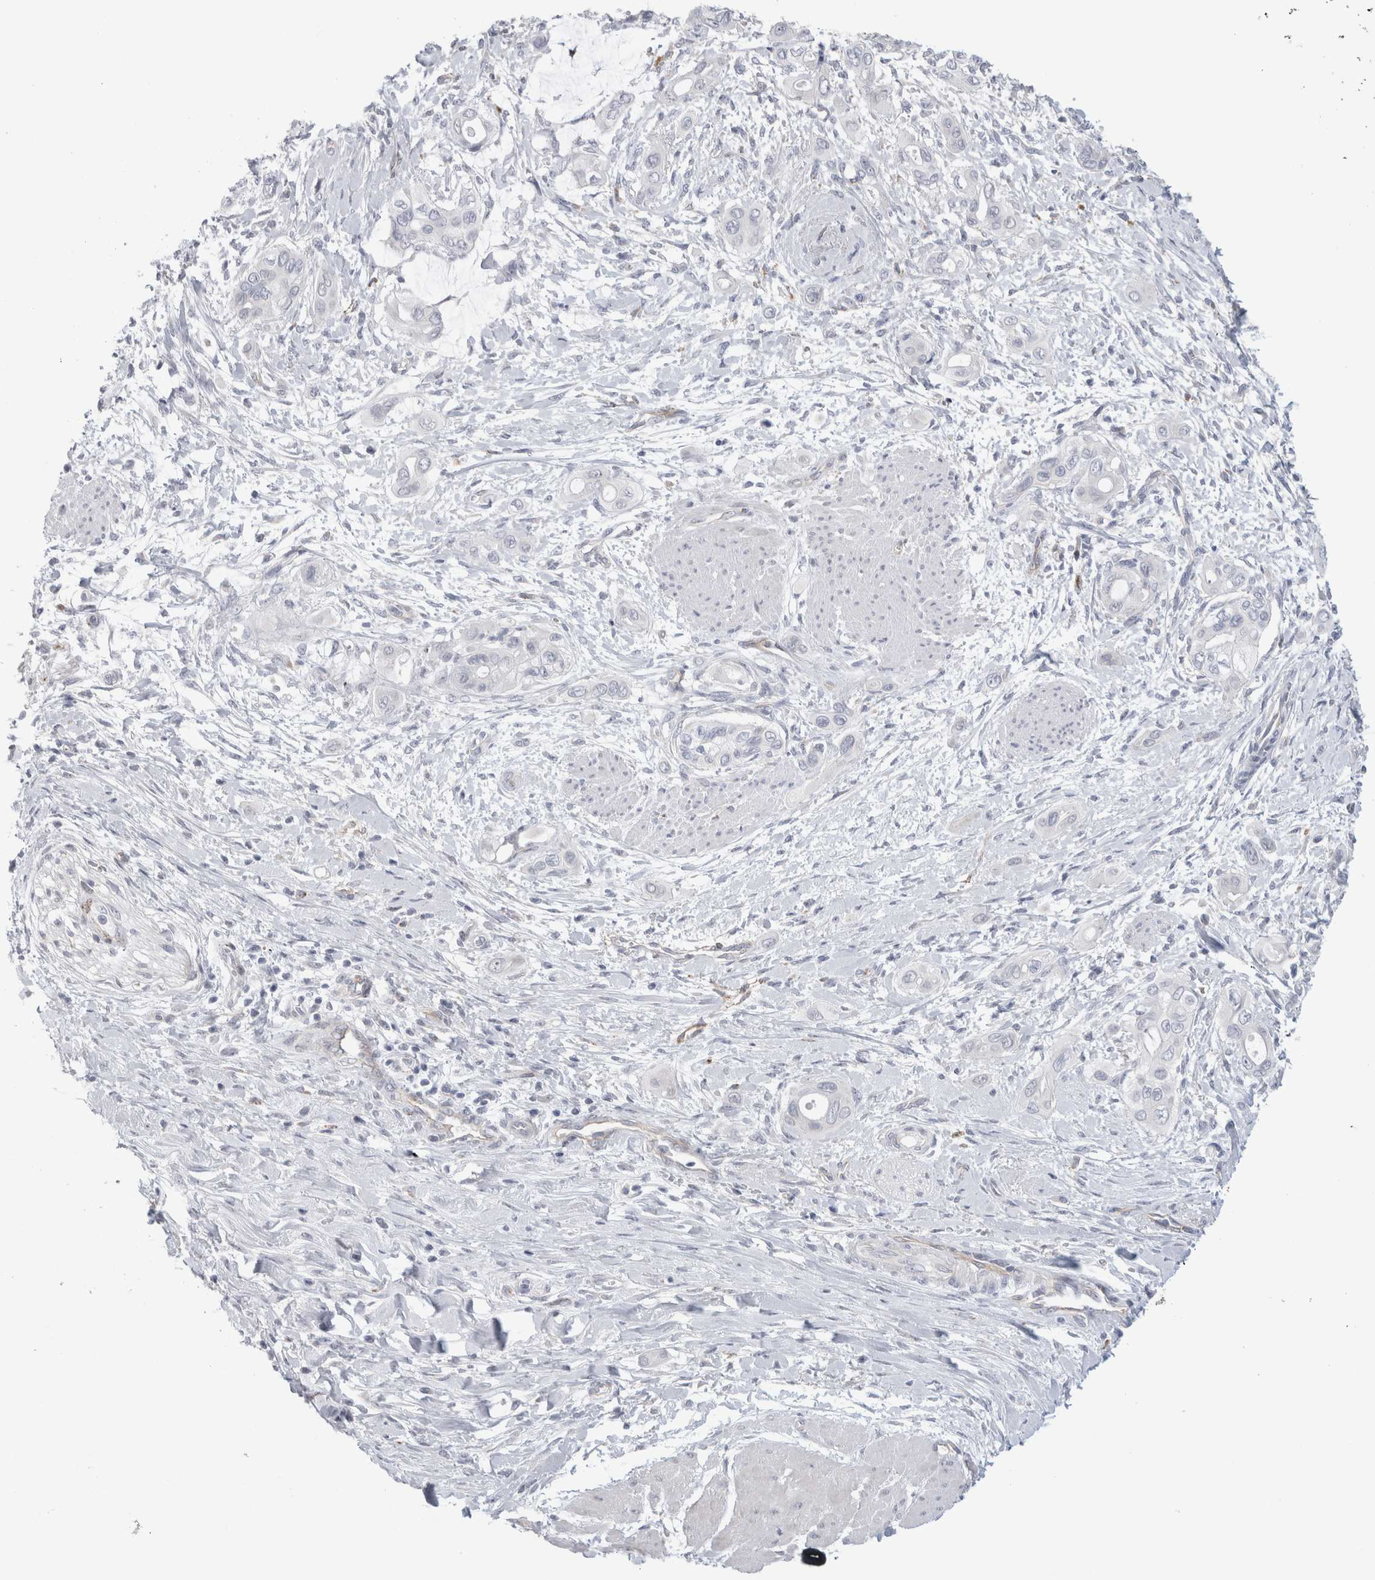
{"staining": {"intensity": "negative", "quantity": "none", "location": "none"}, "tissue": "pancreatic cancer", "cell_type": "Tumor cells", "image_type": "cancer", "snomed": [{"axis": "morphology", "description": "Adenocarcinoma, NOS"}, {"axis": "topography", "description": "Pancreas"}], "caption": "Tumor cells show no significant staining in pancreatic adenocarcinoma.", "gene": "ANKMY1", "patient": {"sex": "male", "age": 59}}